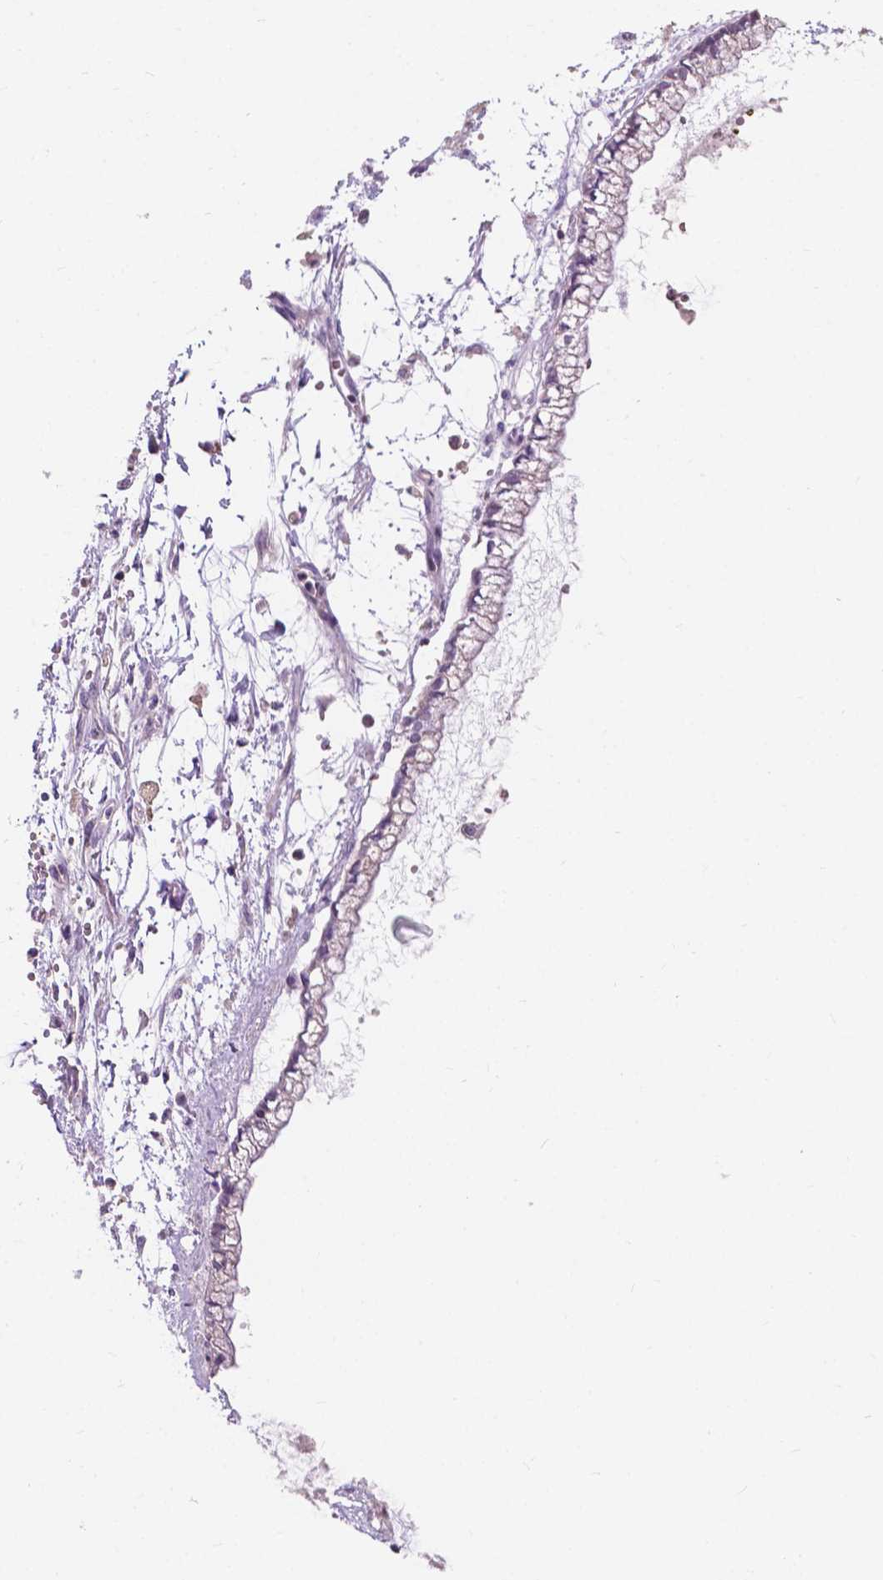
{"staining": {"intensity": "negative", "quantity": "none", "location": "none"}, "tissue": "ovarian cancer", "cell_type": "Tumor cells", "image_type": "cancer", "snomed": [{"axis": "morphology", "description": "Cystadenocarcinoma, mucinous, NOS"}, {"axis": "topography", "description": "Ovary"}], "caption": "Histopathology image shows no significant protein expression in tumor cells of ovarian mucinous cystadenocarcinoma.", "gene": "IREB2", "patient": {"sex": "female", "age": 67}}